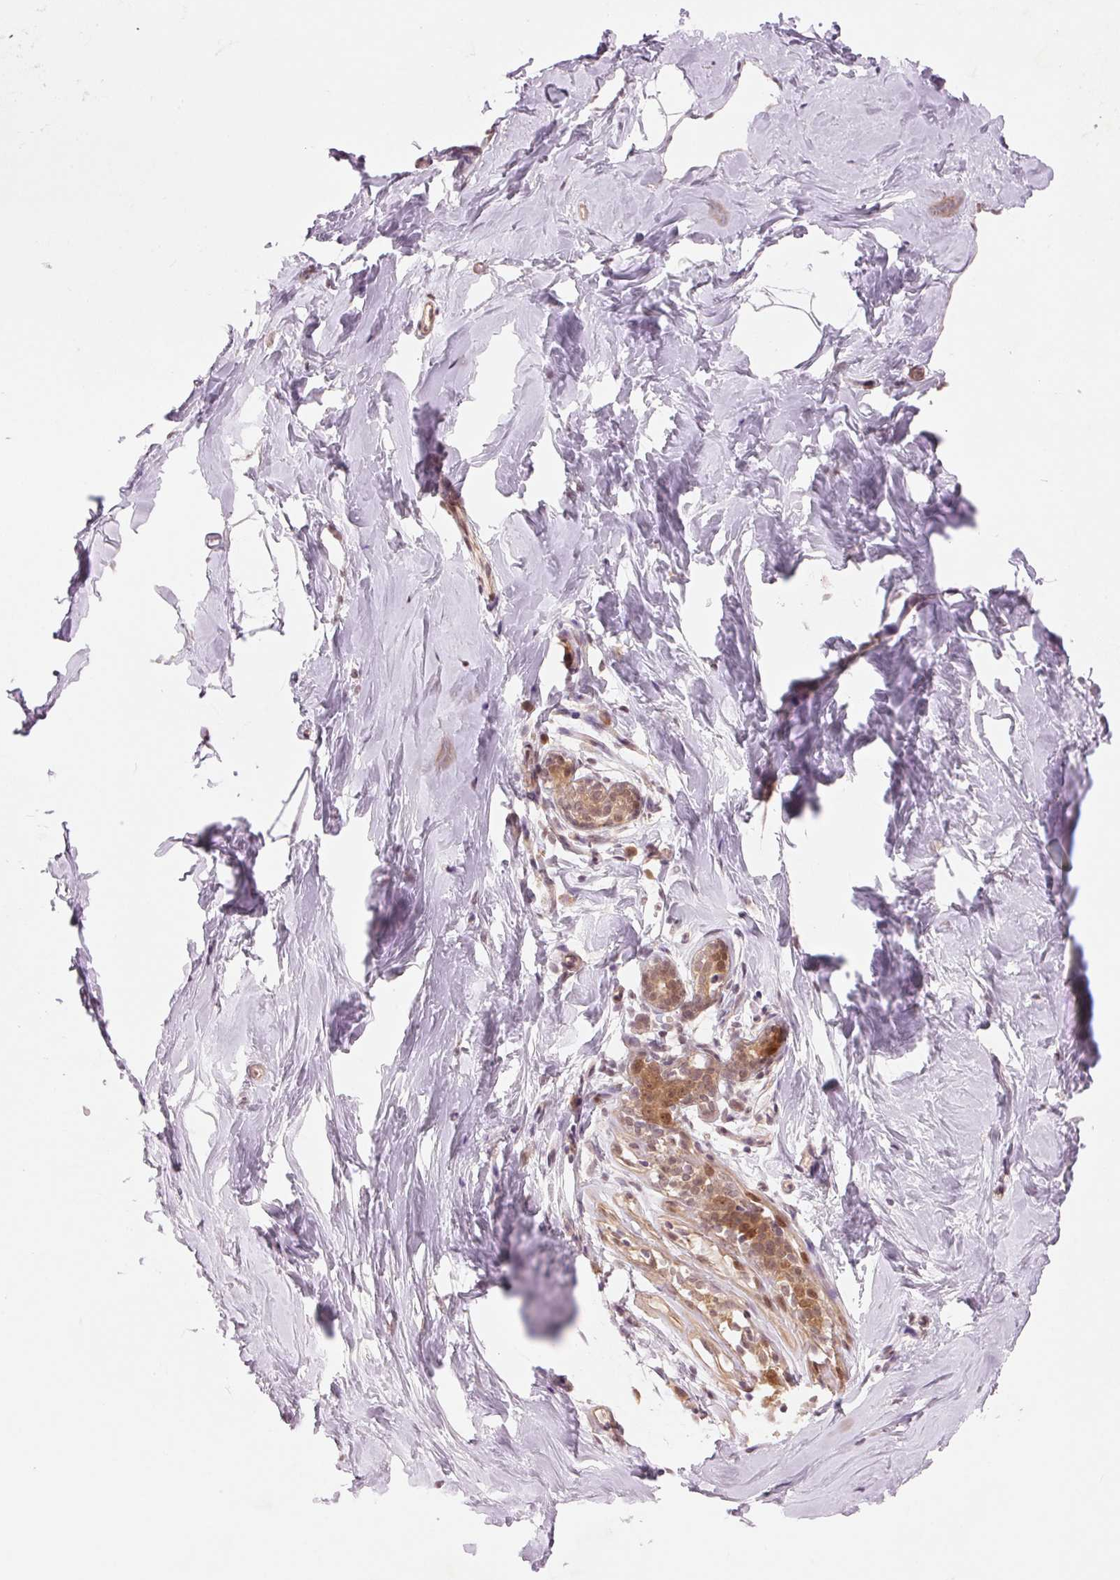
{"staining": {"intensity": "negative", "quantity": "none", "location": "none"}, "tissue": "breast", "cell_type": "Adipocytes", "image_type": "normal", "snomed": [{"axis": "morphology", "description": "Normal tissue, NOS"}, {"axis": "topography", "description": "Breast"}], "caption": "IHC photomicrograph of benign breast: human breast stained with DAB (3,3'-diaminobenzidine) reveals no significant protein positivity in adipocytes.", "gene": "ERI3", "patient": {"sex": "female", "age": 32}}